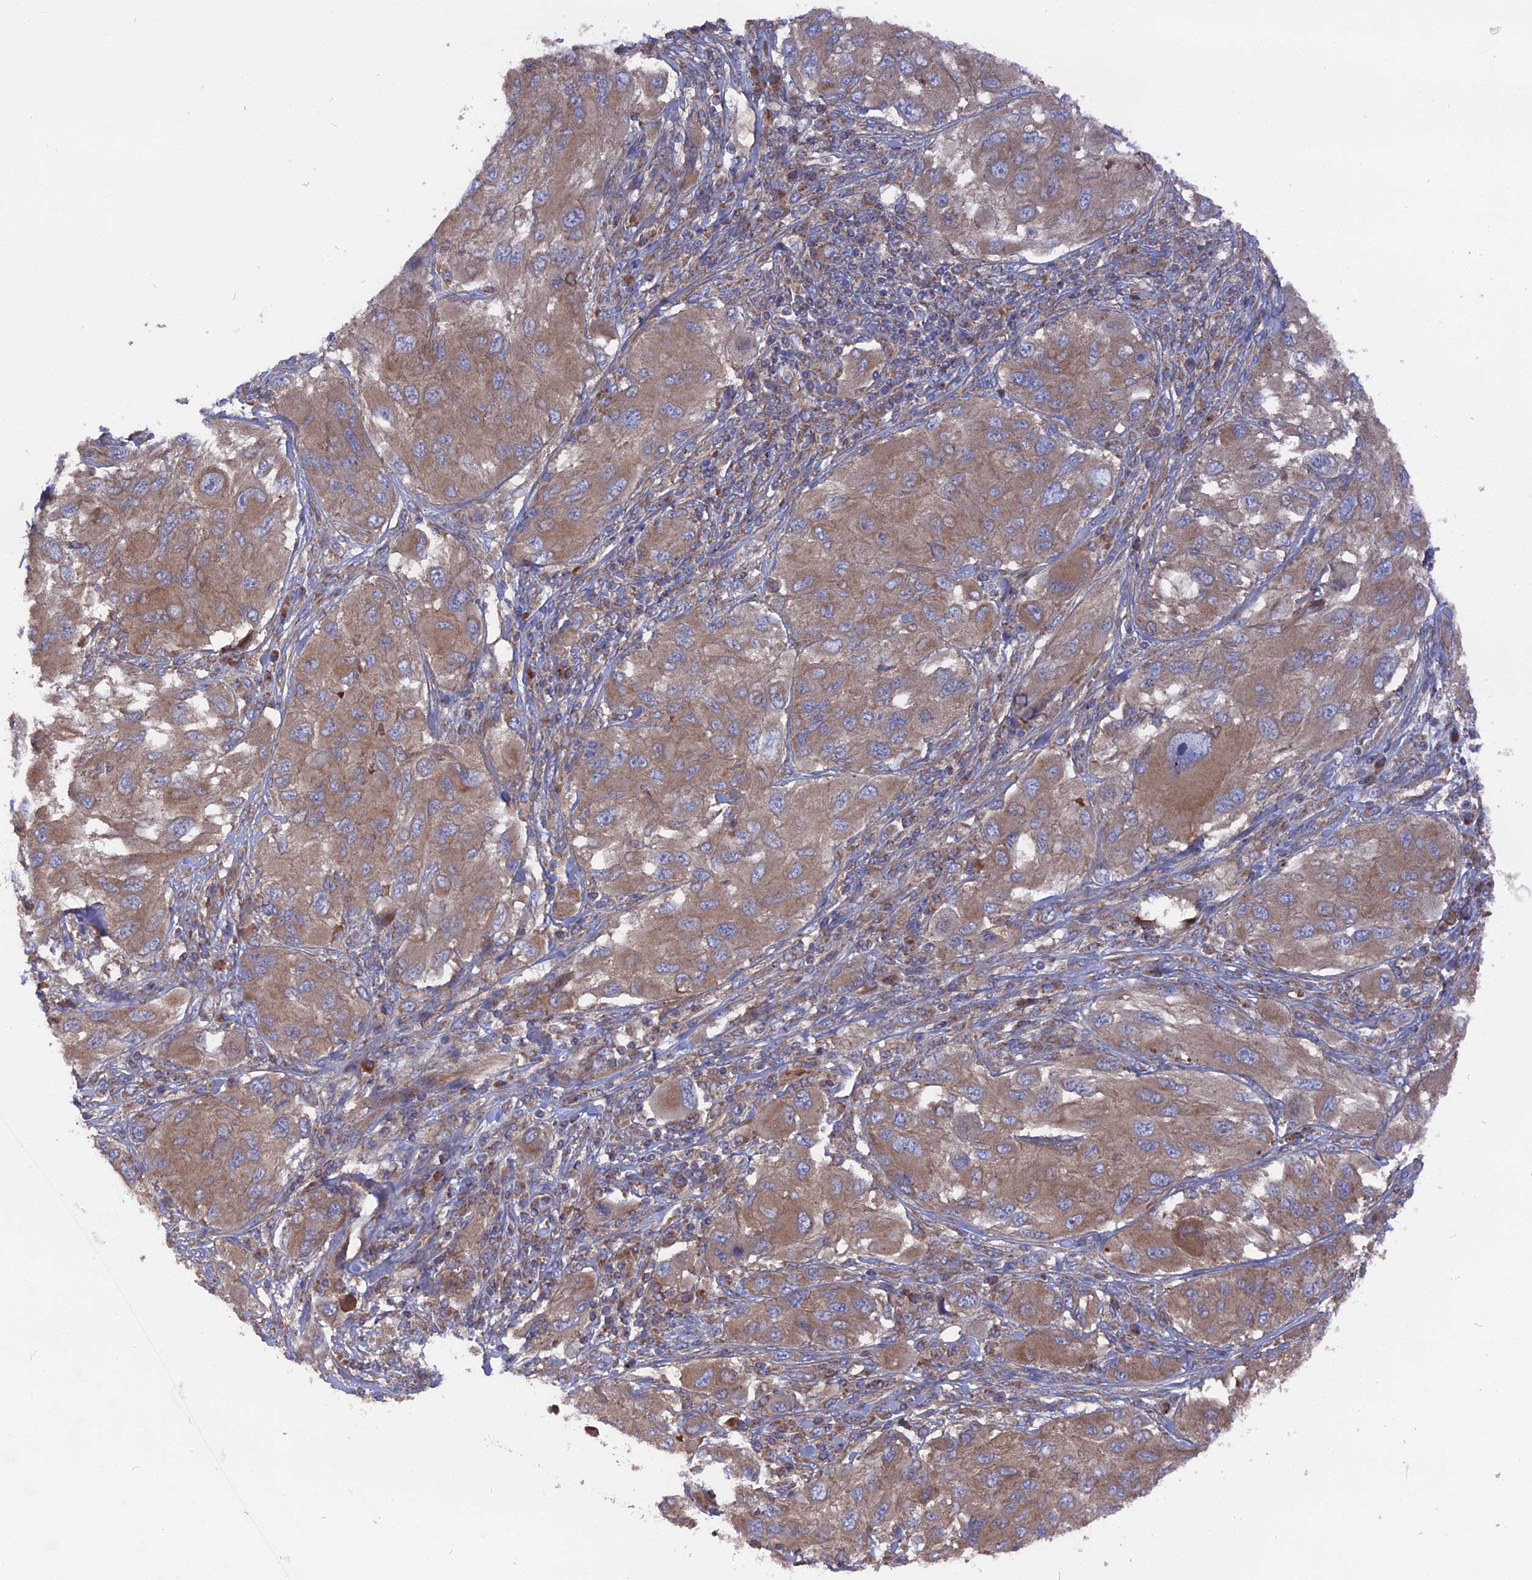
{"staining": {"intensity": "moderate", "quantity": ">75%", "location": "cytoplasmic/membranous"}, "tissue": "melanoma", "cell_type": "Tumor cells", "image_type": "cancer", "snomed": [{"axis": "morphology", "description": "Malignant melanoma, NOS"}, {"axis": "topography", "description": "Skin"}], "caption": "About >75% of tumor cells in human malignant melanoma exhibit moderate cytoplasmic/membranous protein positivity as visualized by brown immunohistochemical staining.", "gene": "TELO2", "patient": {"sex": "female", "age": 91}}